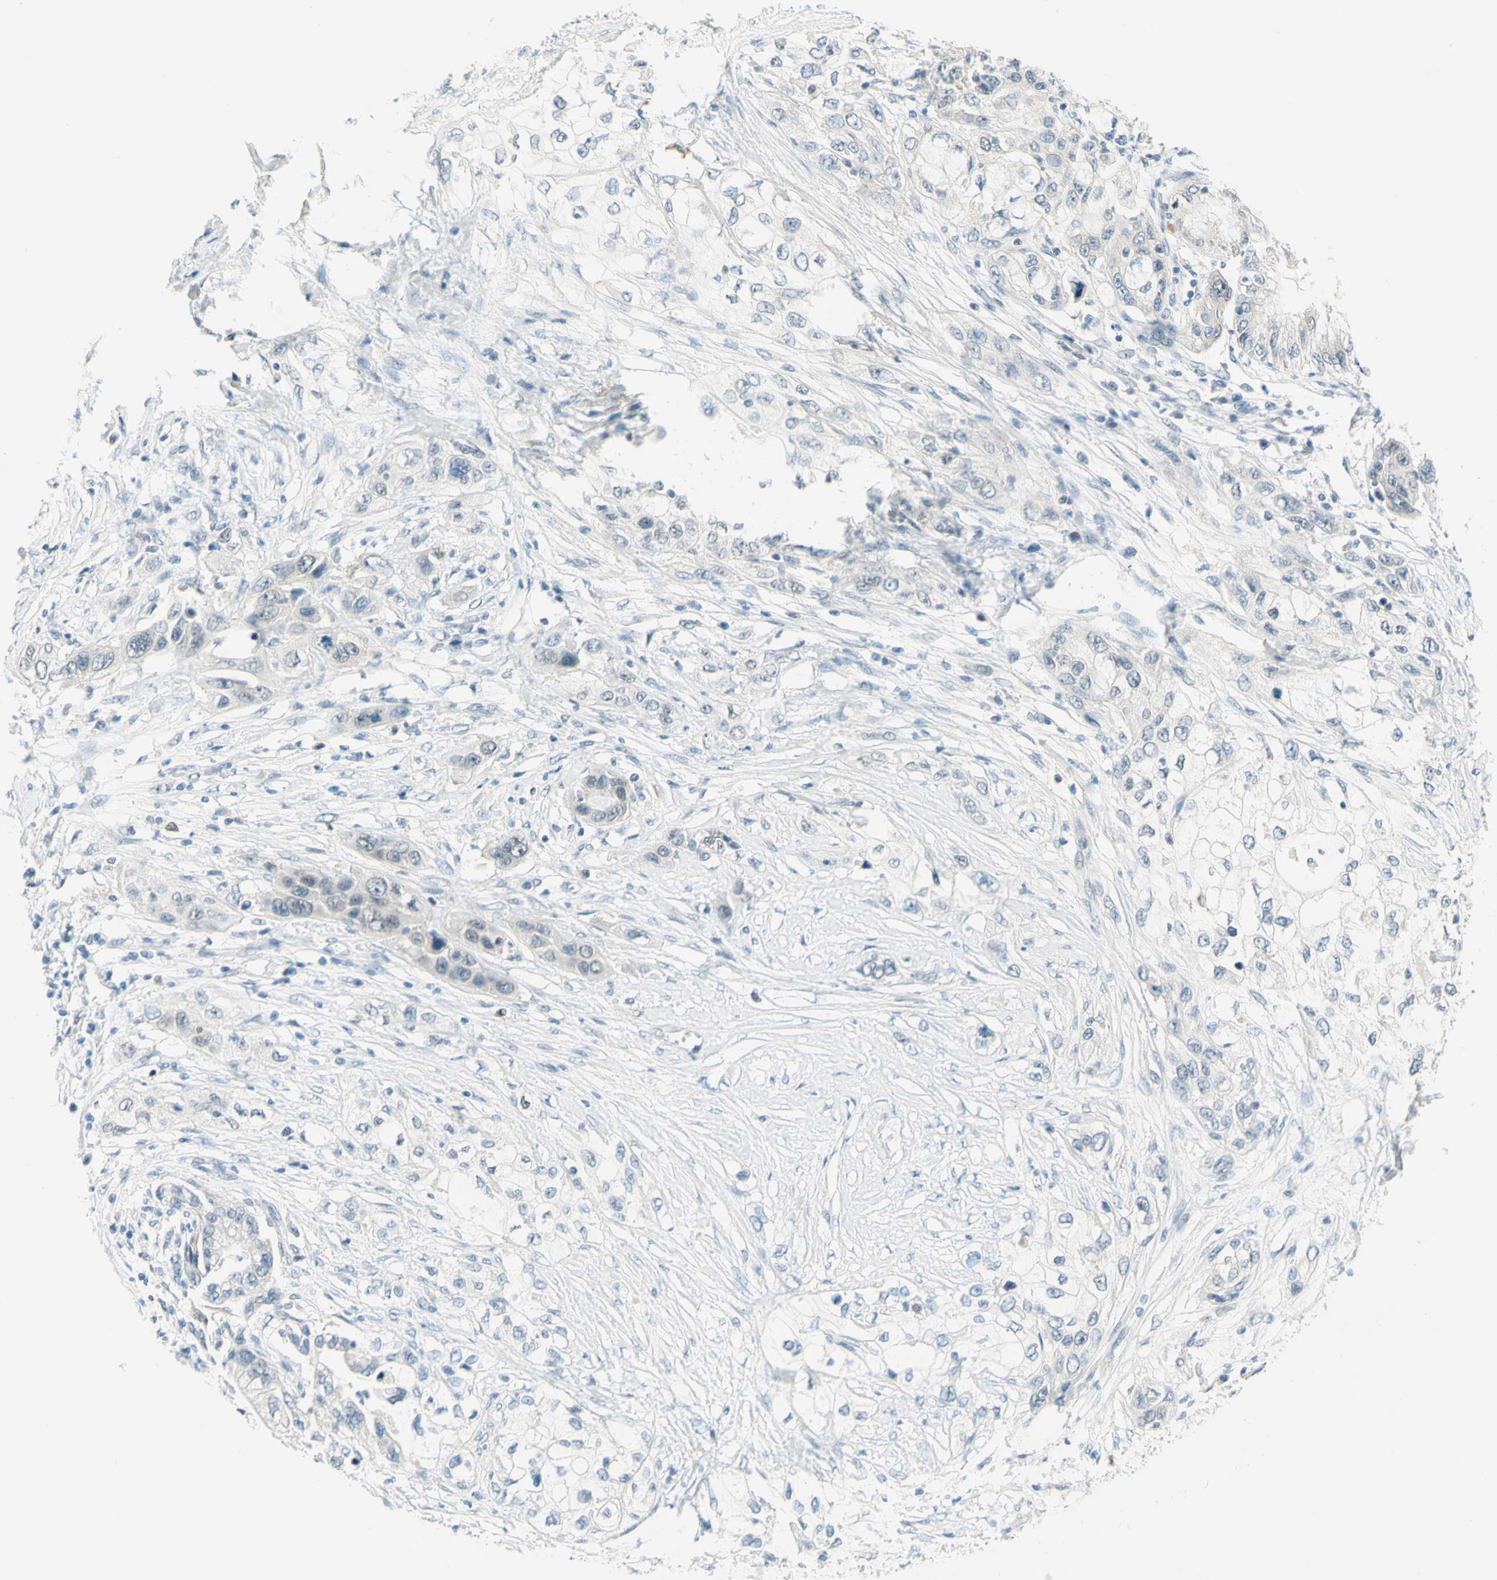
{"staining": {"intensity": "negative", "quantity": "none", "location": "none"}, "tissue": "pancreatic cancer", "cell_type": "Tumor cells", "image_type": "cancer", "snomed": [{"axis": "morphology", "description": "Adenocarcinoma, NOS"}, {"axis": "topography", "description": "Pancreas"}], "caption": "Immunohistochemical staining of pancreatic adenocarcinoma demonstrates no significant positivity in tumor cells.", "gene": "JPH1", "patient": {"sex": "female", "age": 70}}